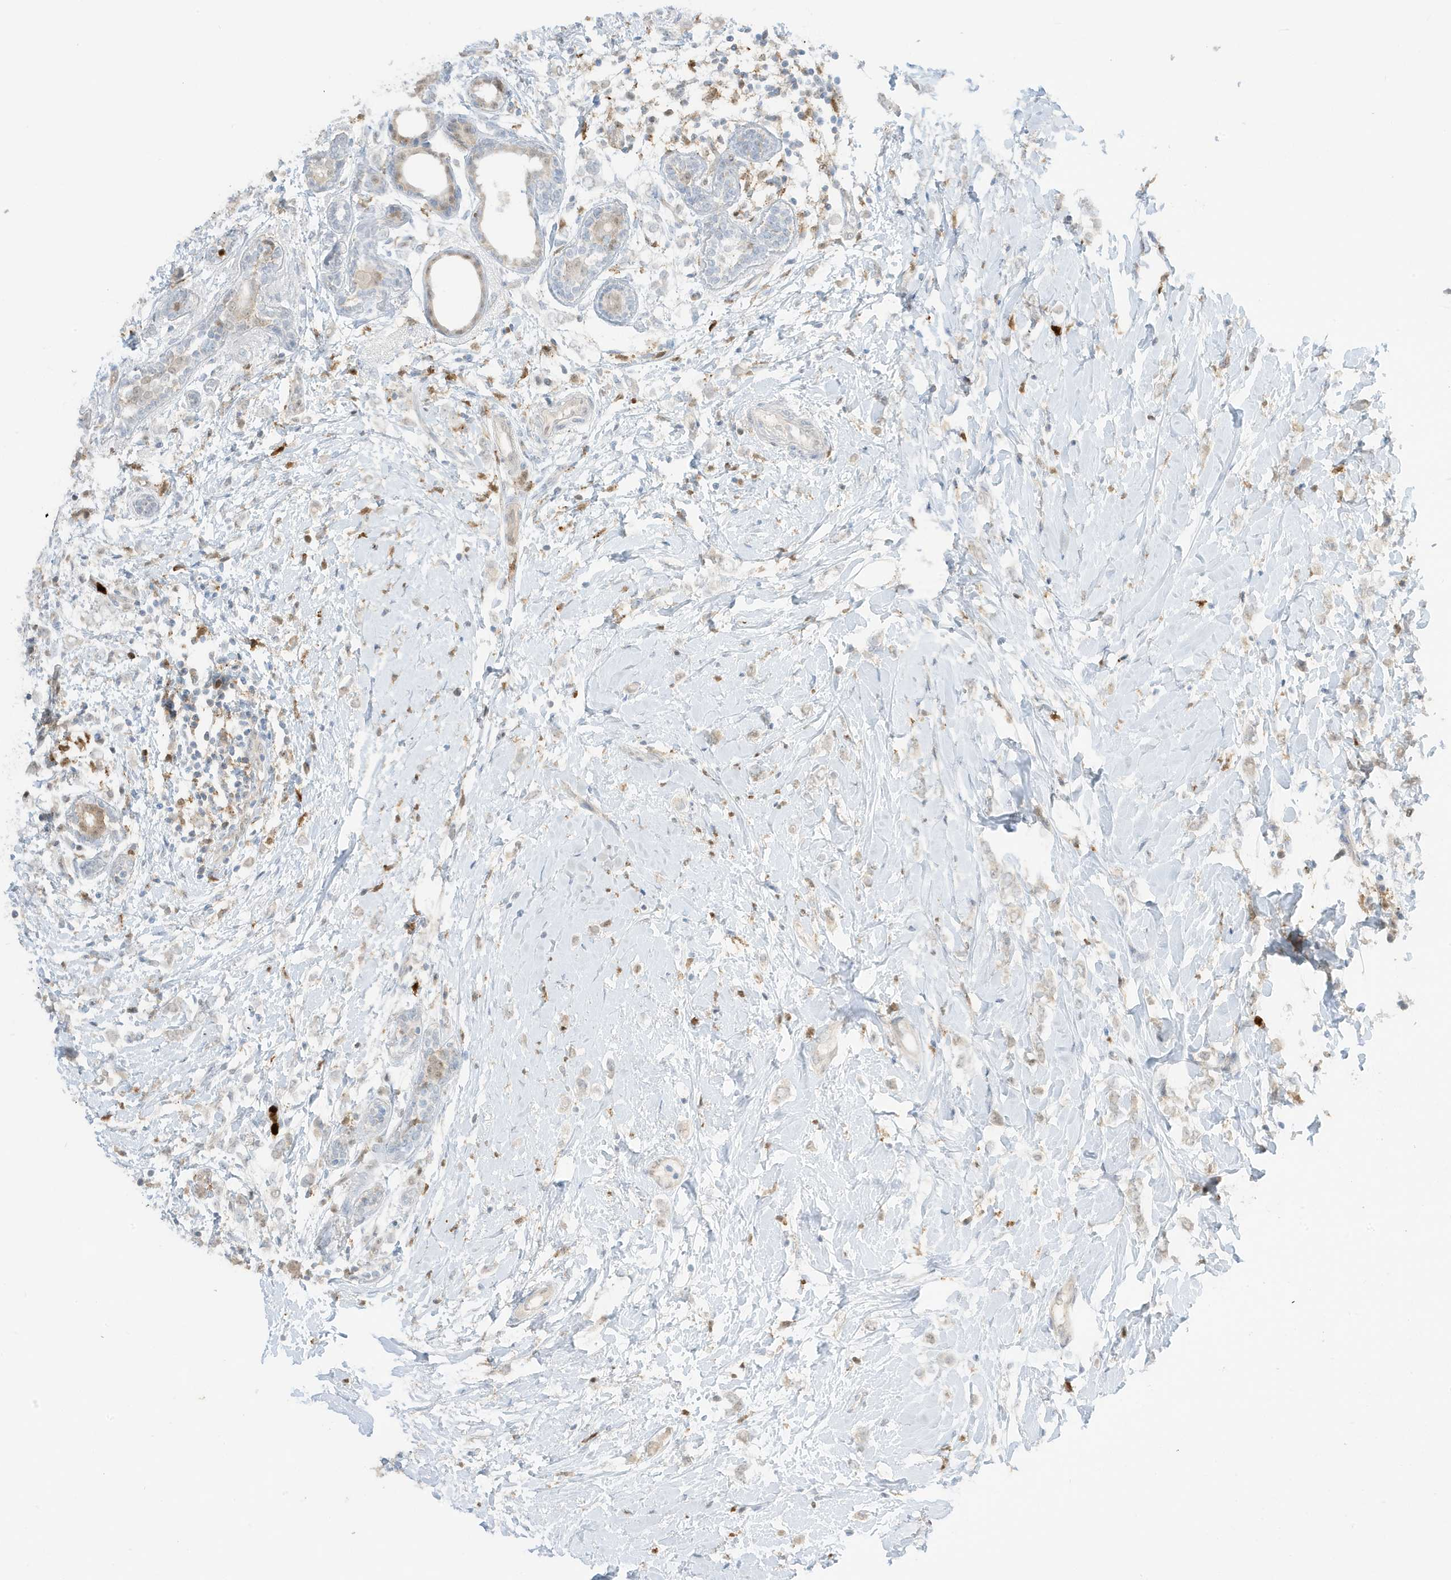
{"staining": {"intensity": "negative", "quantity": "none", "location": "none"}, "tissue": "breast cancer", "cell_type": "Tumor cells", "image_type": "cancer", "snomed": [{"axis": "morphology", "description": "Normal tissue, NOS"}, {"axis": "morphology", "description": "Lobular carcinoma"}, {"axis": "topography", "description": "Breast"}], "caption": "Tumor cells are negative for protein expression in human lobular carcinoma (breast).", "gene": "GCA", "patient": {"sex": "female", "age": 47}}